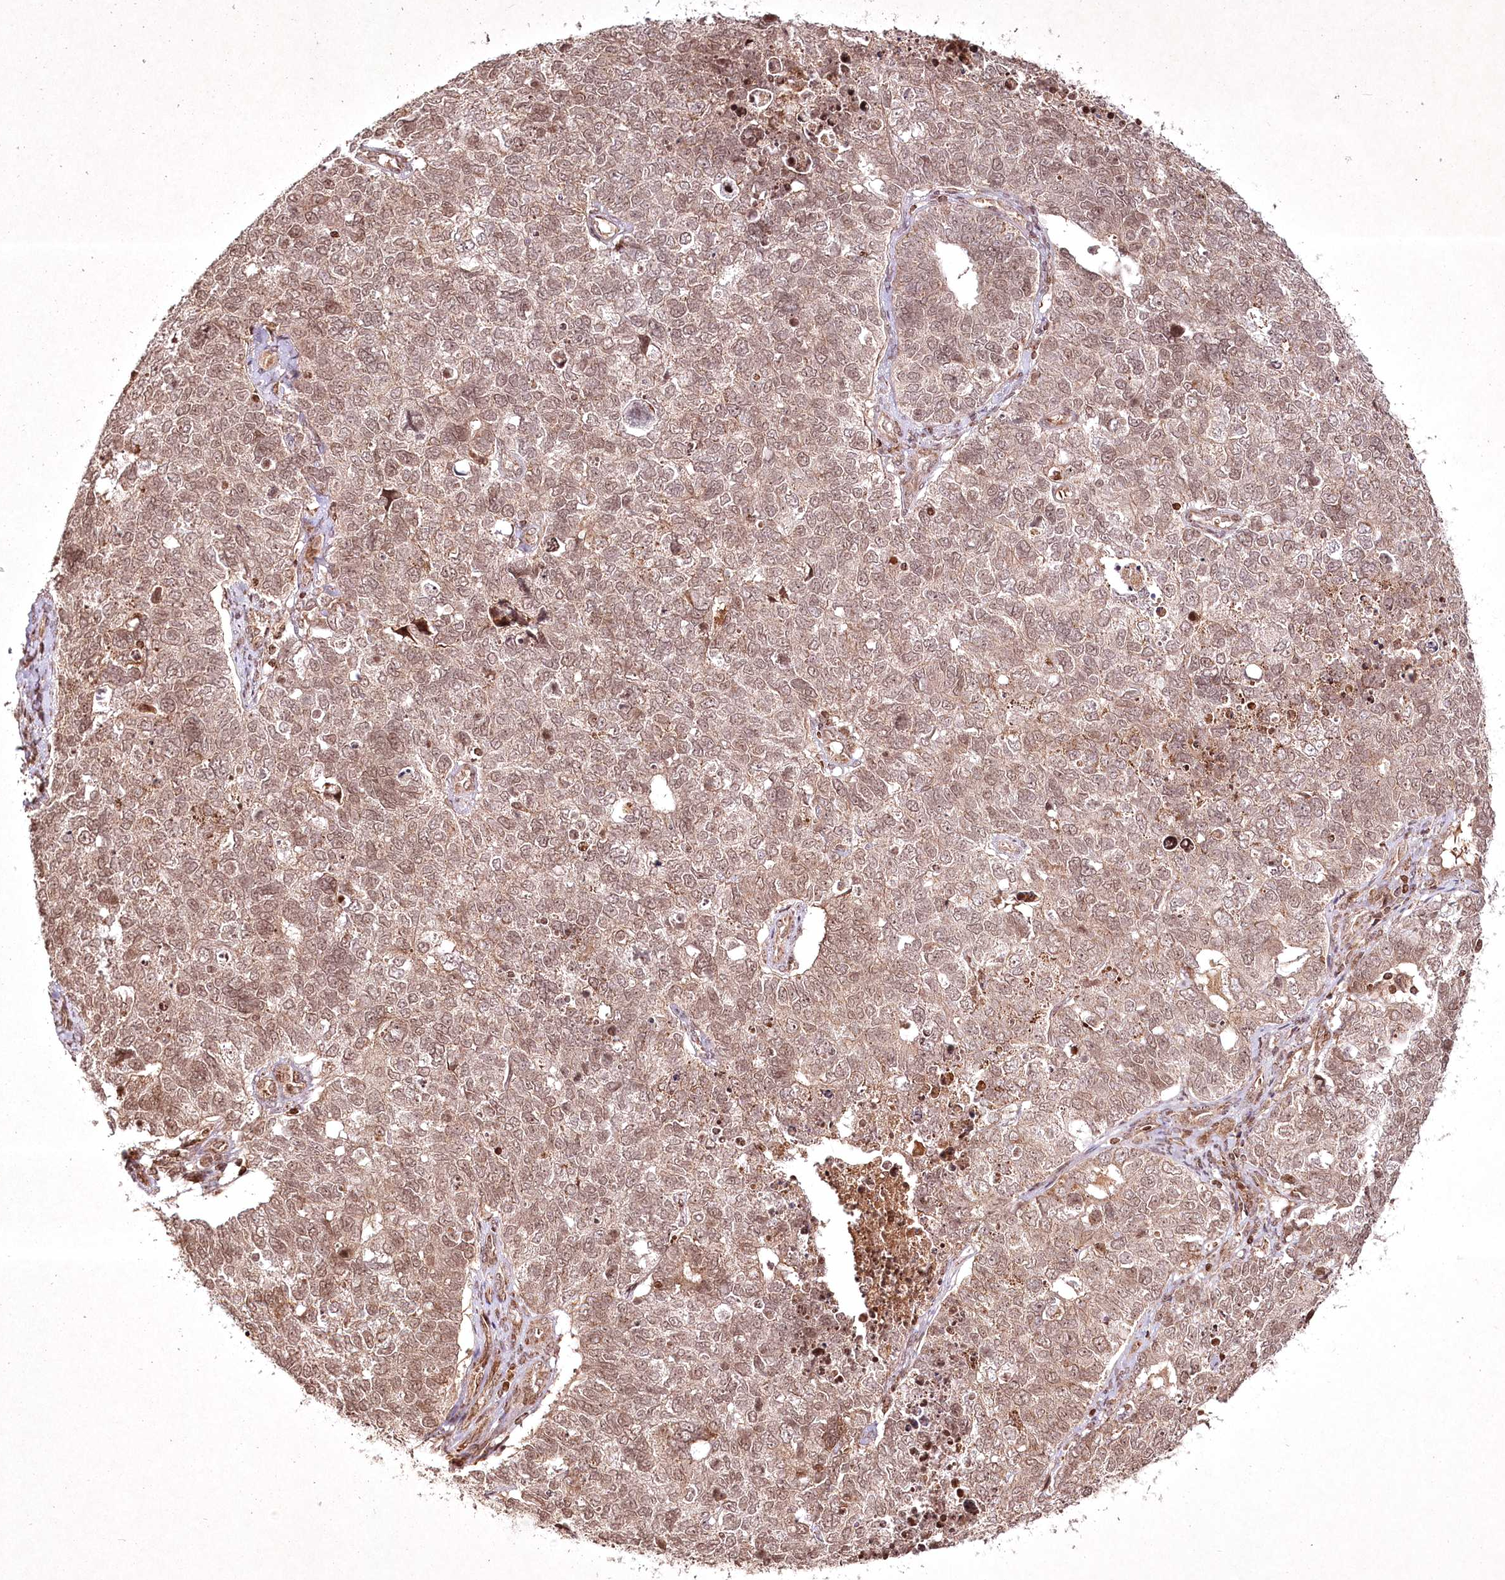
{"staining": {"intensity": "moderate", "quantity": ">75%", "location": "nuclear"}, "tissue": "cervical cancer", "cell_type": "Tumor cells", "image_type": "cancer", "snomed": [{"axis": "morphology", "description": "Squamous cell carcinoma, NOS"}, {"axis": "topography", "description": "Cervix"}], "caption": "Human squamous cell carcinoma (cervical) stained with a protein marker exhibits moderate staining in tumor cells.", "gene": "CARM1", "patient": {"sex": "female", "age": 63}}